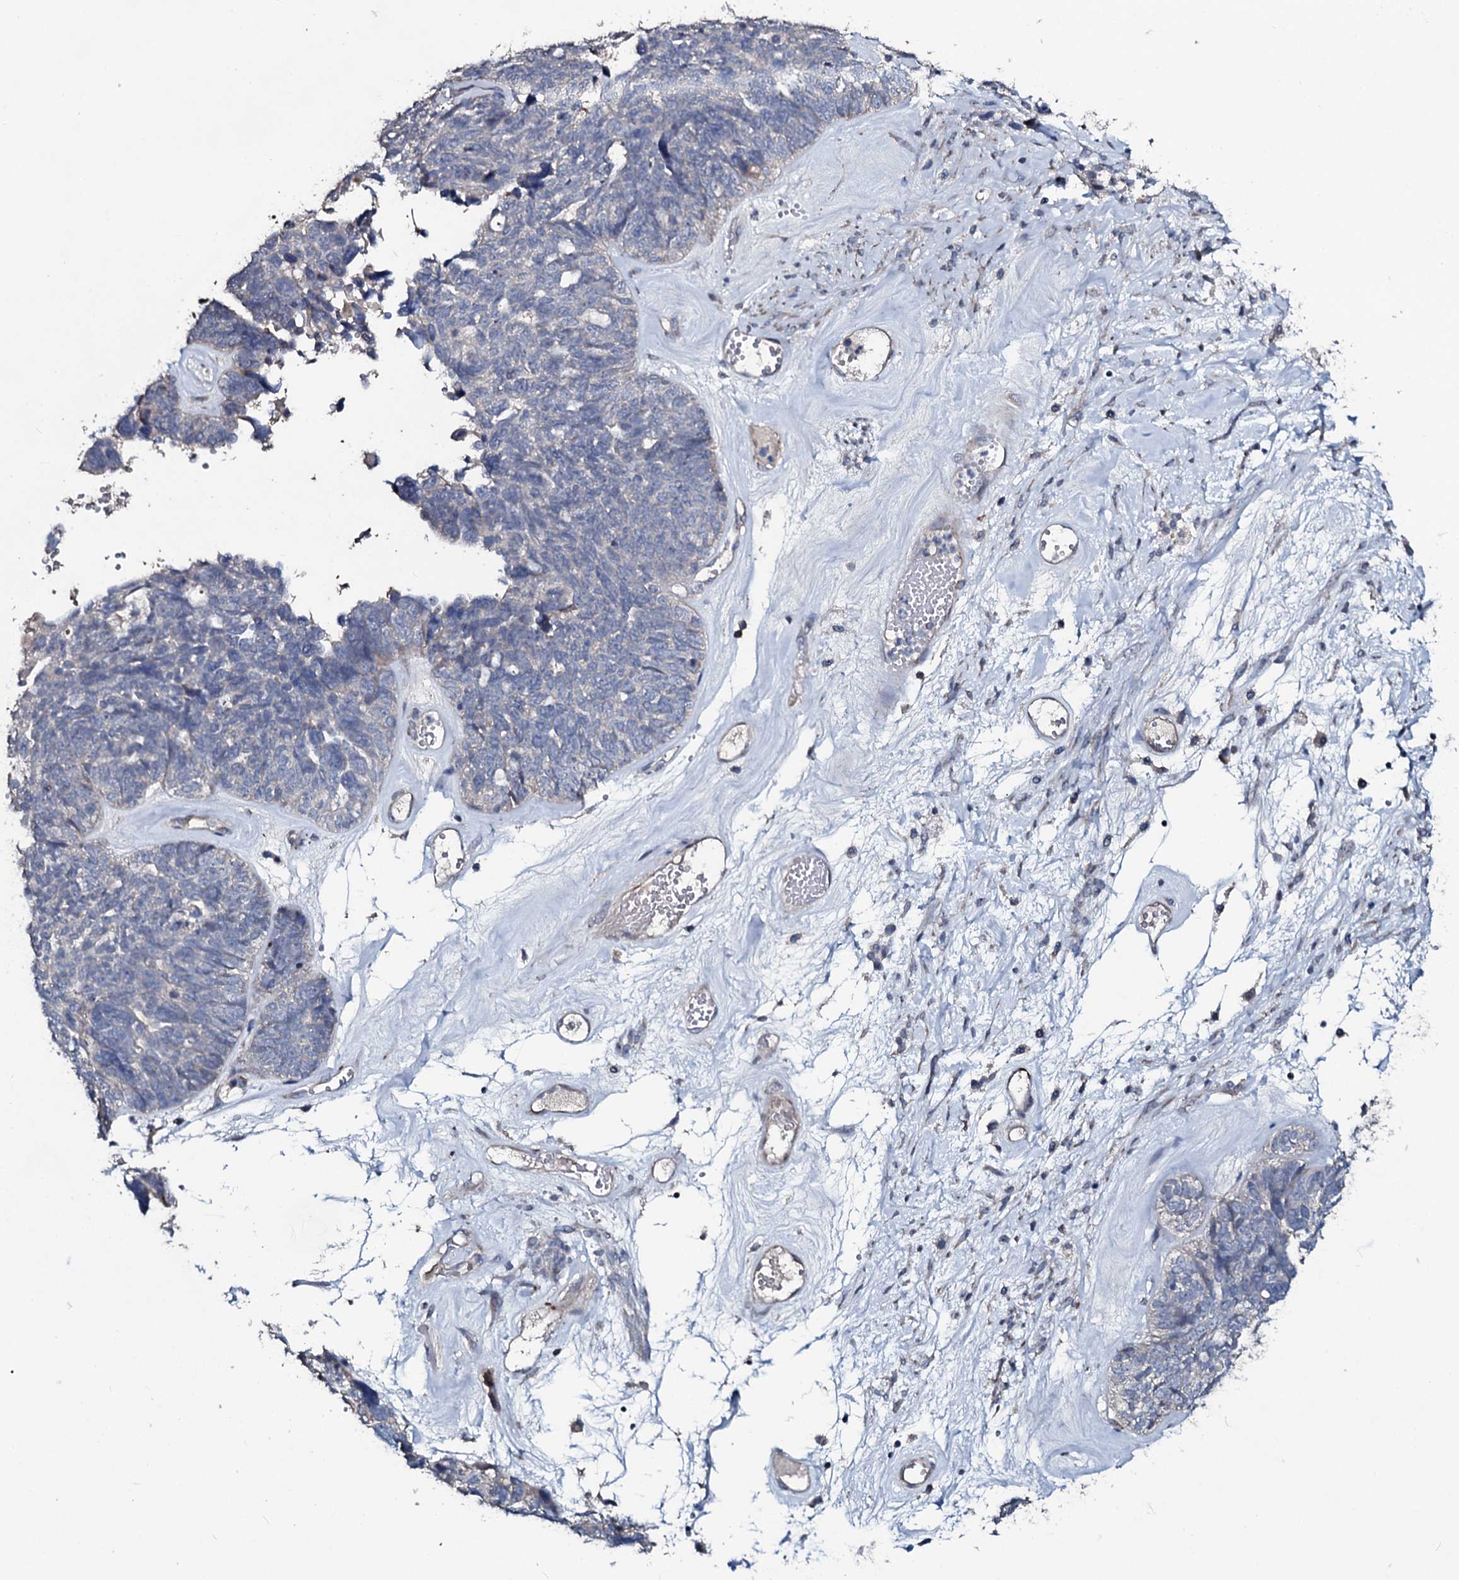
{"staining": {"intensity": "negative", "quantity": "none", "location": "none"}, "tissue": "ovarian cancer", "cell_type": "Tumor cells", "image_type": "cancer", "snomed": [{"axis": "morphology", "description": "Cystadenocarcinoma, serous, NOS"}, {"axis": "topography", "description": "Ovary"}], "caption": "A histopathology image of human ovarian serous cystadenocarcinoma is negative for staining in tumor cells.", "gene": "IL12B", "patient": {"sex": "female", "age": 79}}